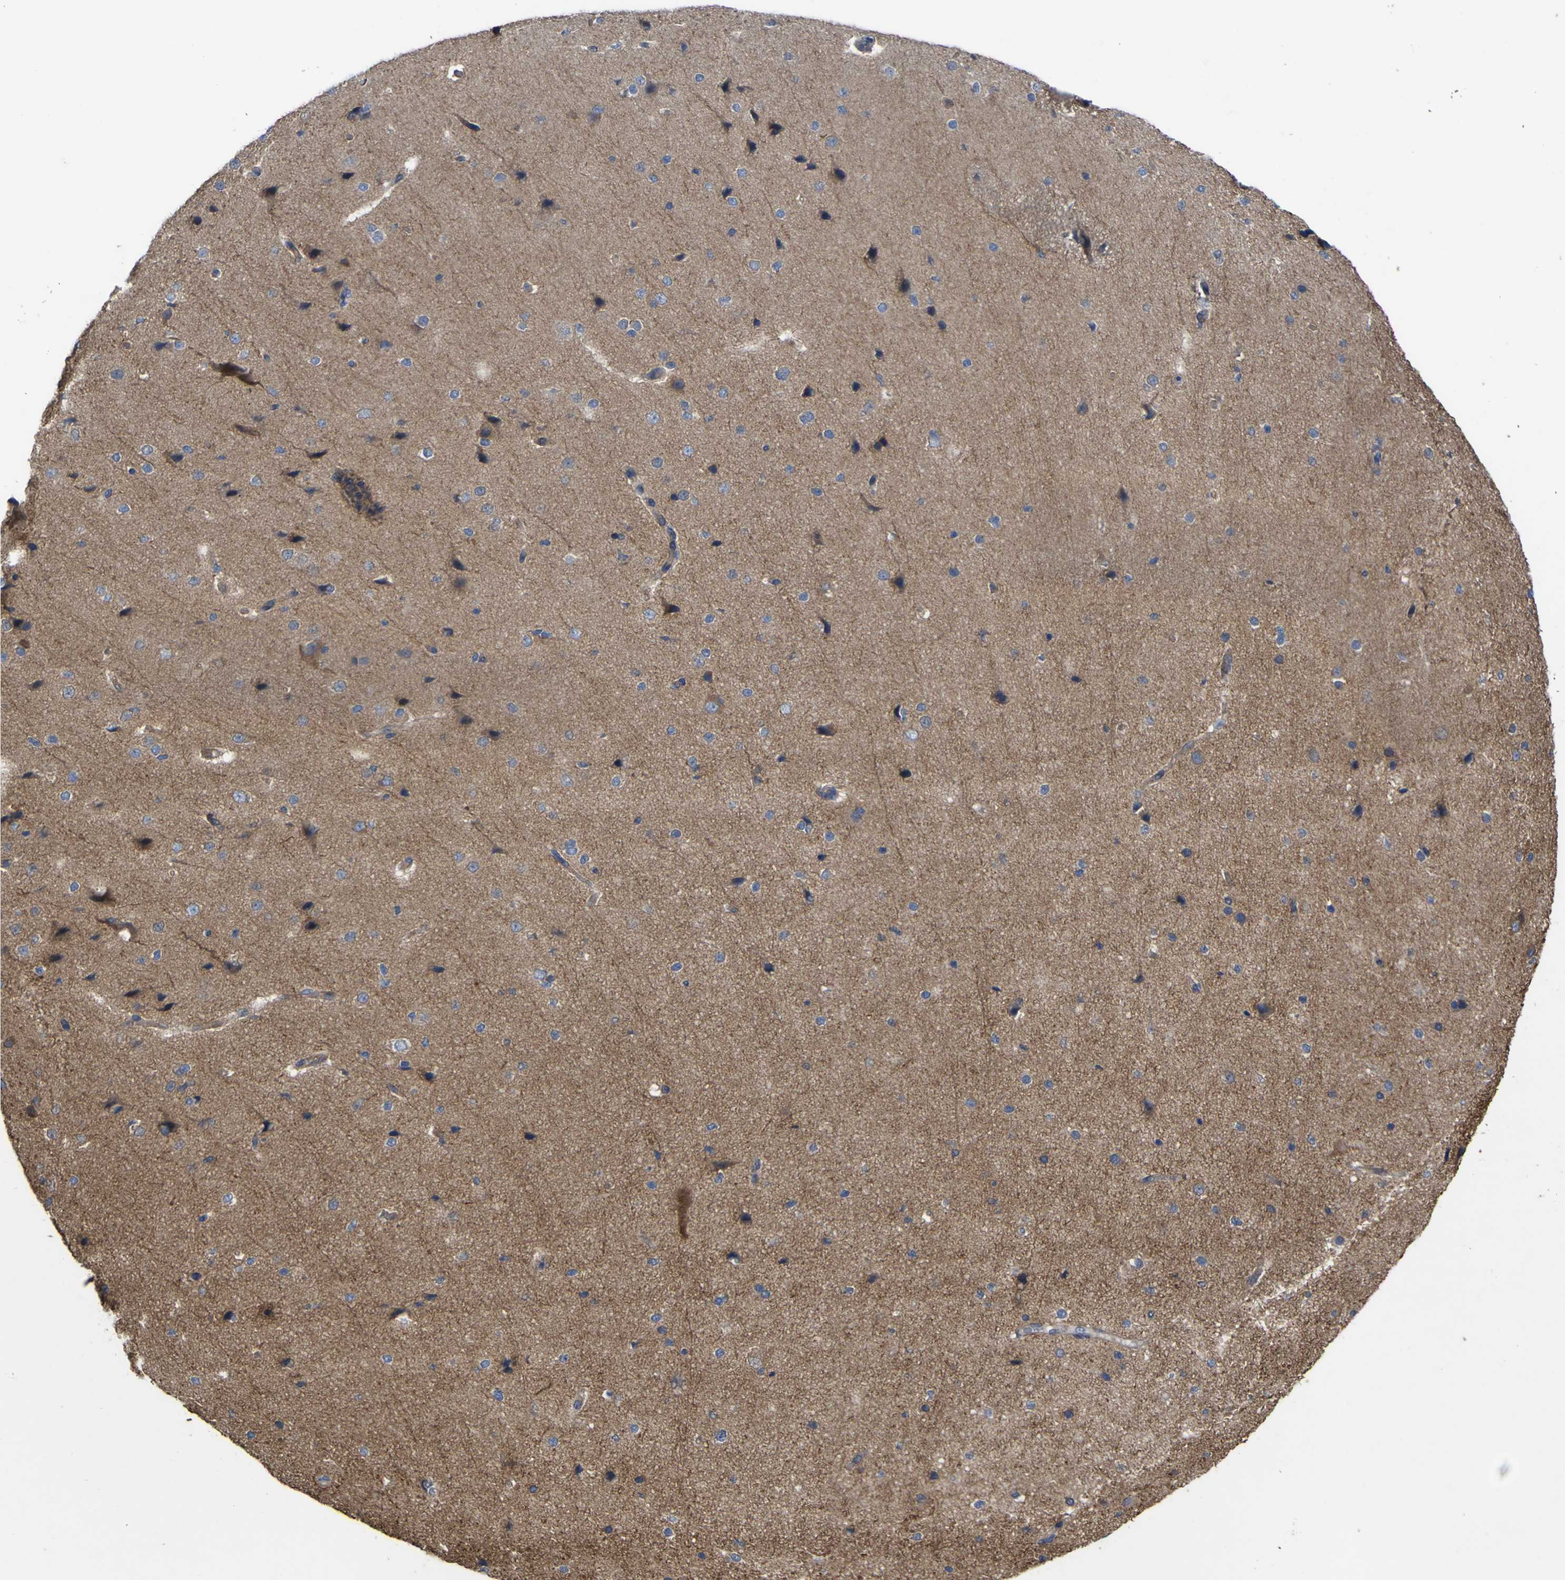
{"staining": {"intensity": "weak", "quantity": ">75%", "location": "cytoplasmic/membranous"}, "tissue": "cerebral cortex", "cell_type": "Endothelial cells", "image_type": "normal", "snomed": [{"axis": "morphology", "description": "Normal tissue, NOS"}, {"axis": "morphology", "description": "Developmental malformation"}, {"axis": "topography", "description": "Cerebral cortex"}], "caption": "A brown stain highlights weak cytoplasmic/membranous staining of a protein in endothelial cells of normal human cerebral cortex. (brown staining indicates protein expression, while blue staining denotes nuclei).", "gene": "TNFSF15", "patient": {"sex": "female", "age": 30}}